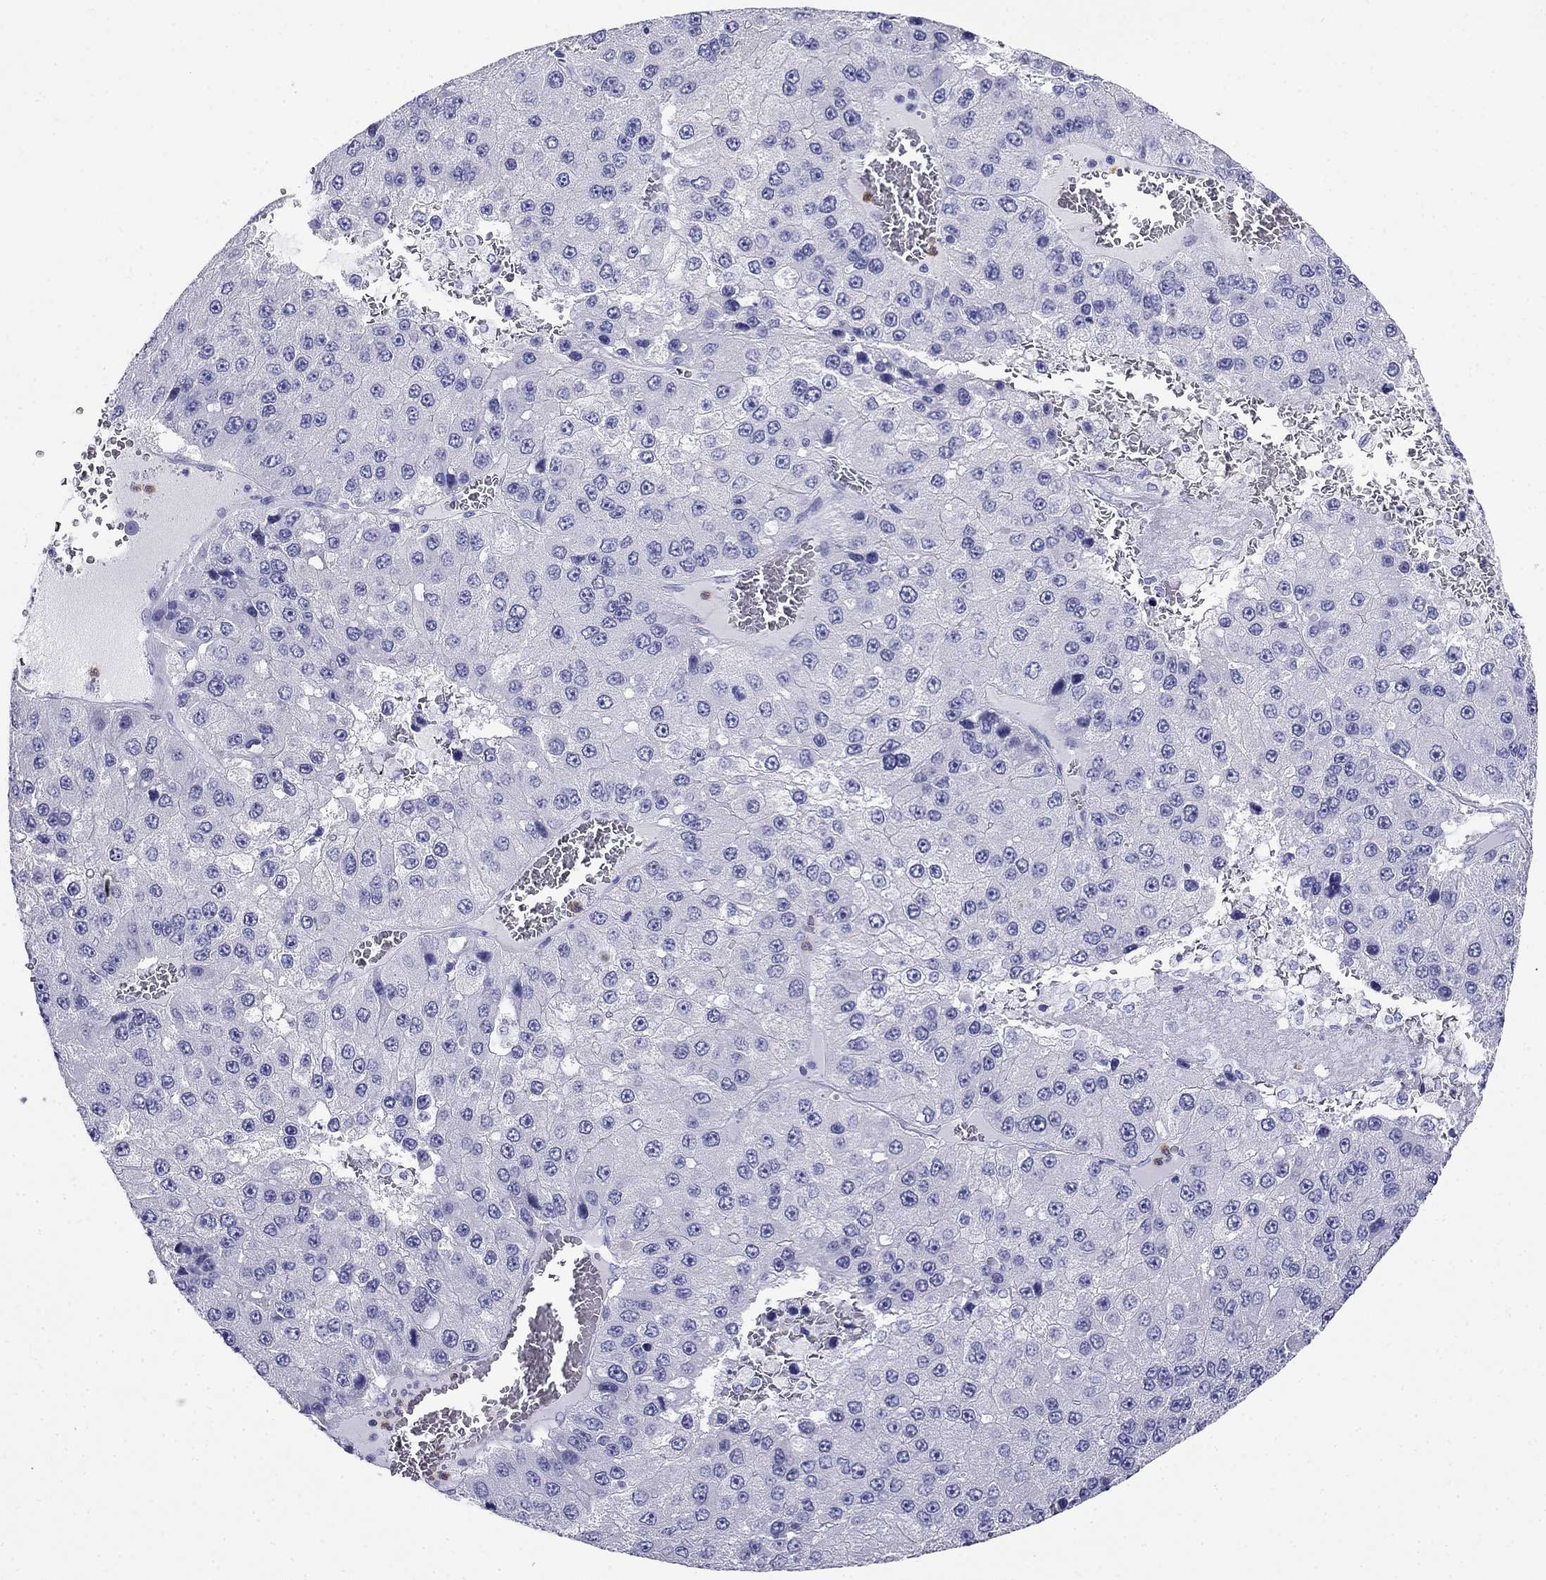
{"staining": {"intensity": "negative", "quantity": "none", "location": "none"}, "tissue": "liver cancer", "cell_type": "Tumor cells", "image_type": "cancer", "snomed": [{"axis": "morphology", "description": "Carcinoma, Hepatocellular, NOS"}, {"axis": "topography", "description": "Liver"}], "caption": "High power microscopy histopathology image of an immunohistochemistry (IHC) histopathology image of hepatocellular carcinoma (liver), revealing no significant positivity in tumor cells.", "gene": "PPP1R36", "patient": {"sex": "female", "age": 73}}